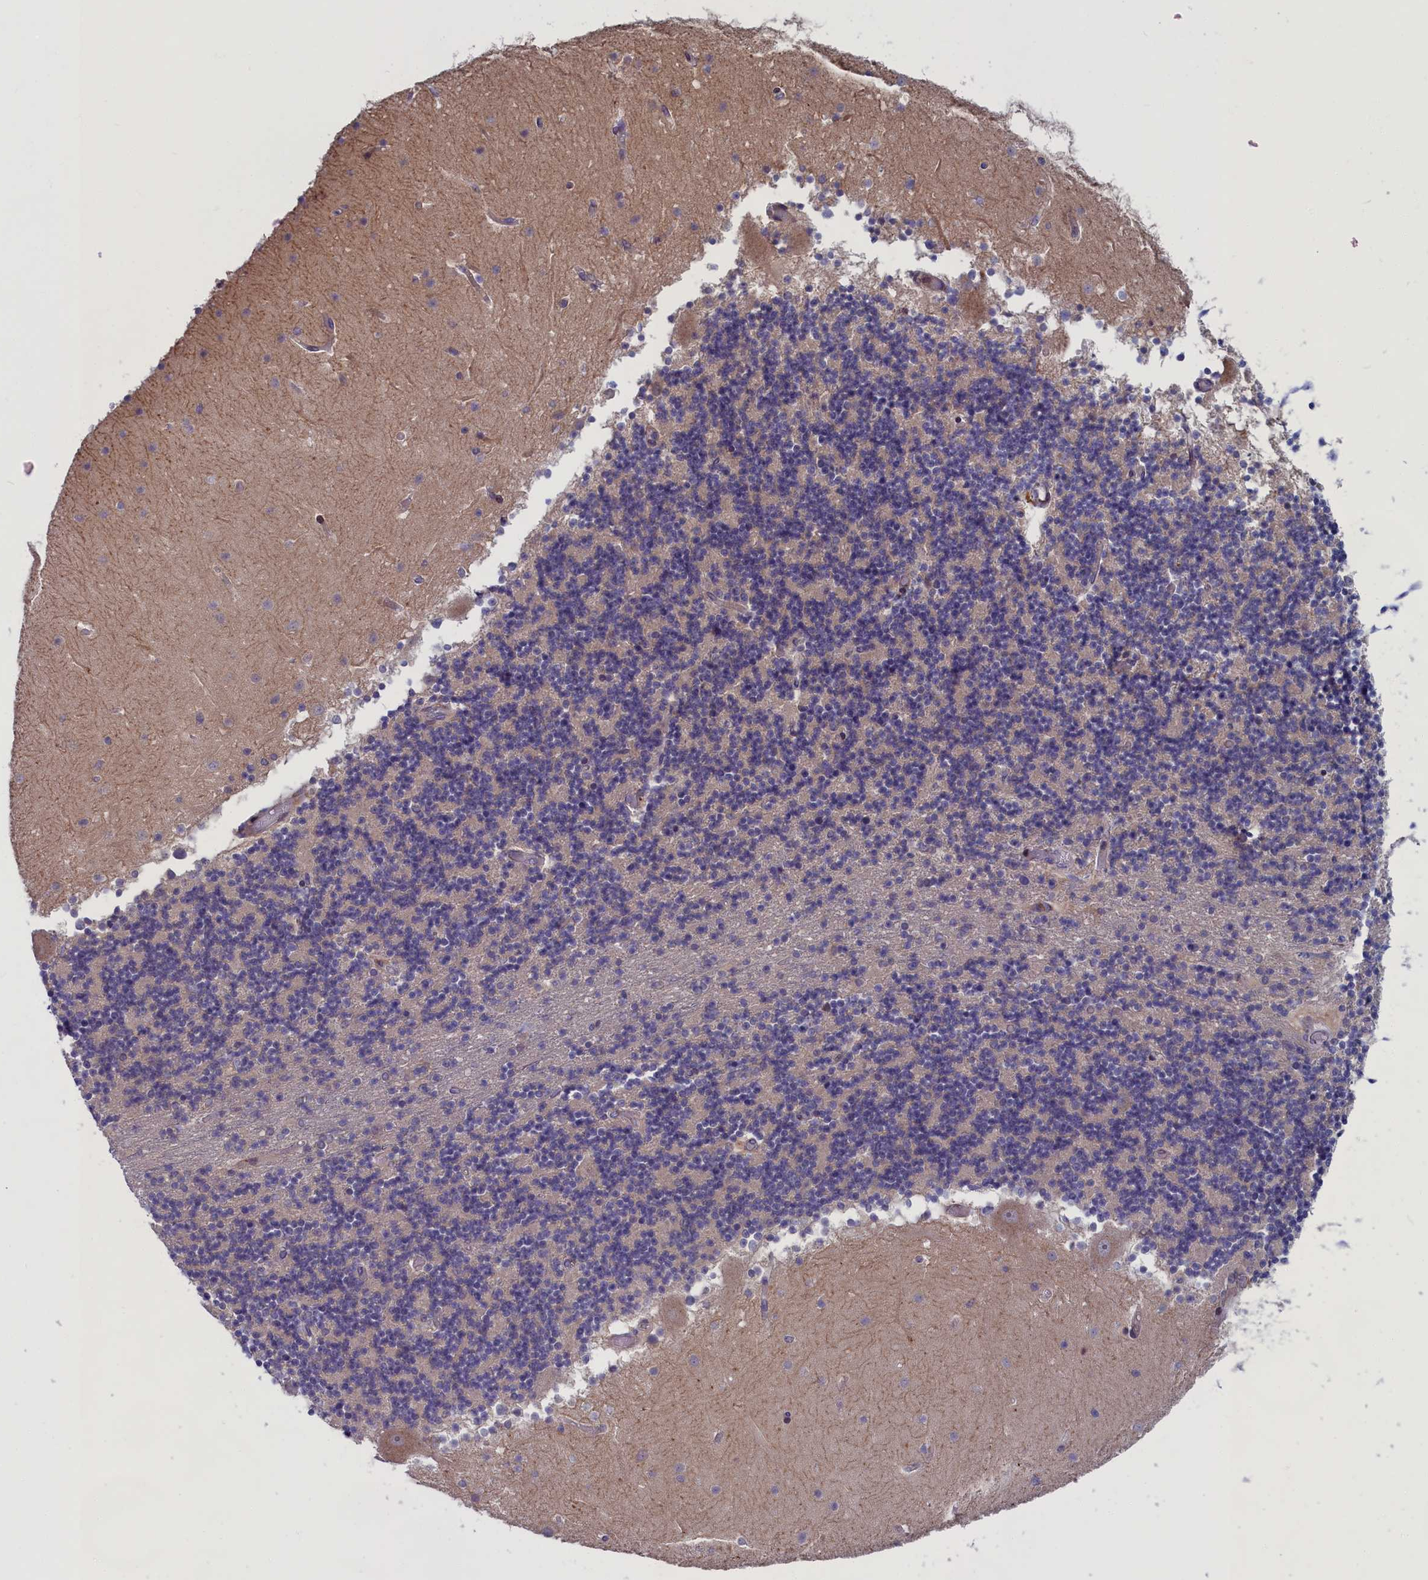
{"staining": {"intensity": "negative", "quantity": "none", "location": "none"}, "tissue": "cerebellum", "cell_type": "Cells in granular layer", "image_type": "normal", "snomed": [{"axis": "morphology", "description": "Normal tissue, NOS"}, {"axis": "topography", "description": "Cerebellum"}], "caption": "Immunohistochemistry photomicrograph of unremarkable human cerebellum stained for a protein (brown), which reveals no staining in cells in granular layer.", "gene": "LIG1", "patient": {"sex": "female", "age": 28}}